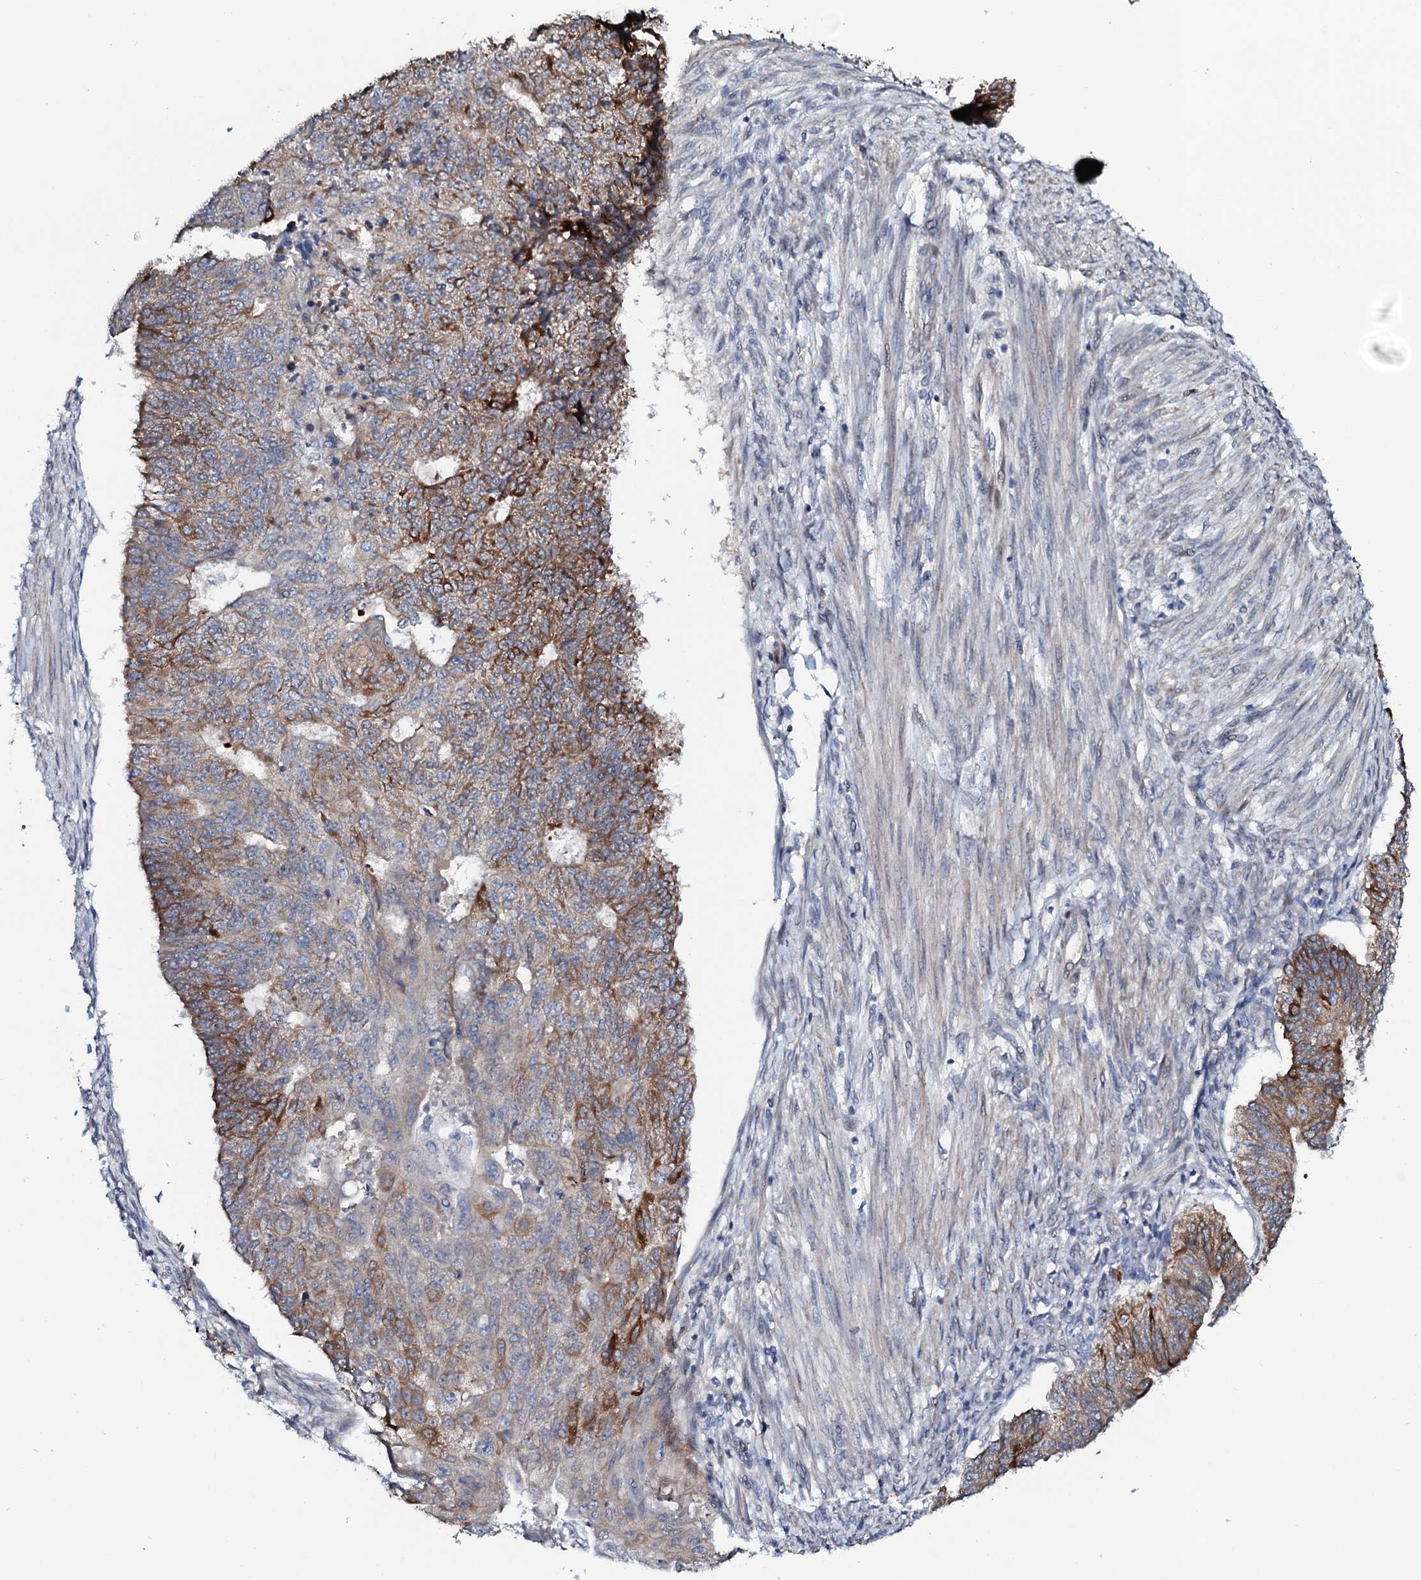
{"staining": {"intensity": "moderate", "quantity": ">75%", "location": "cytoplasmic/membranous"}, "tissue": "endometrial cancer", "cell_type": "Tumor cells", "image_type": "cancer", "snomed": [{"axis": "morphology", "description": "Adenocarcinoma, NOS"}, {"axis": "topography", "description": "Endometrium"}], "caption": "A high-resolution histopathology image shows immunohistochemistry (IHC) staining of endometrial adenocarcinoma, which shows moderate cytoplasmic/membranous expression in approximately >75% of tumor cells.", "gene": "PPP1R3D", "patient": {"sex": "female", "age": 32}}